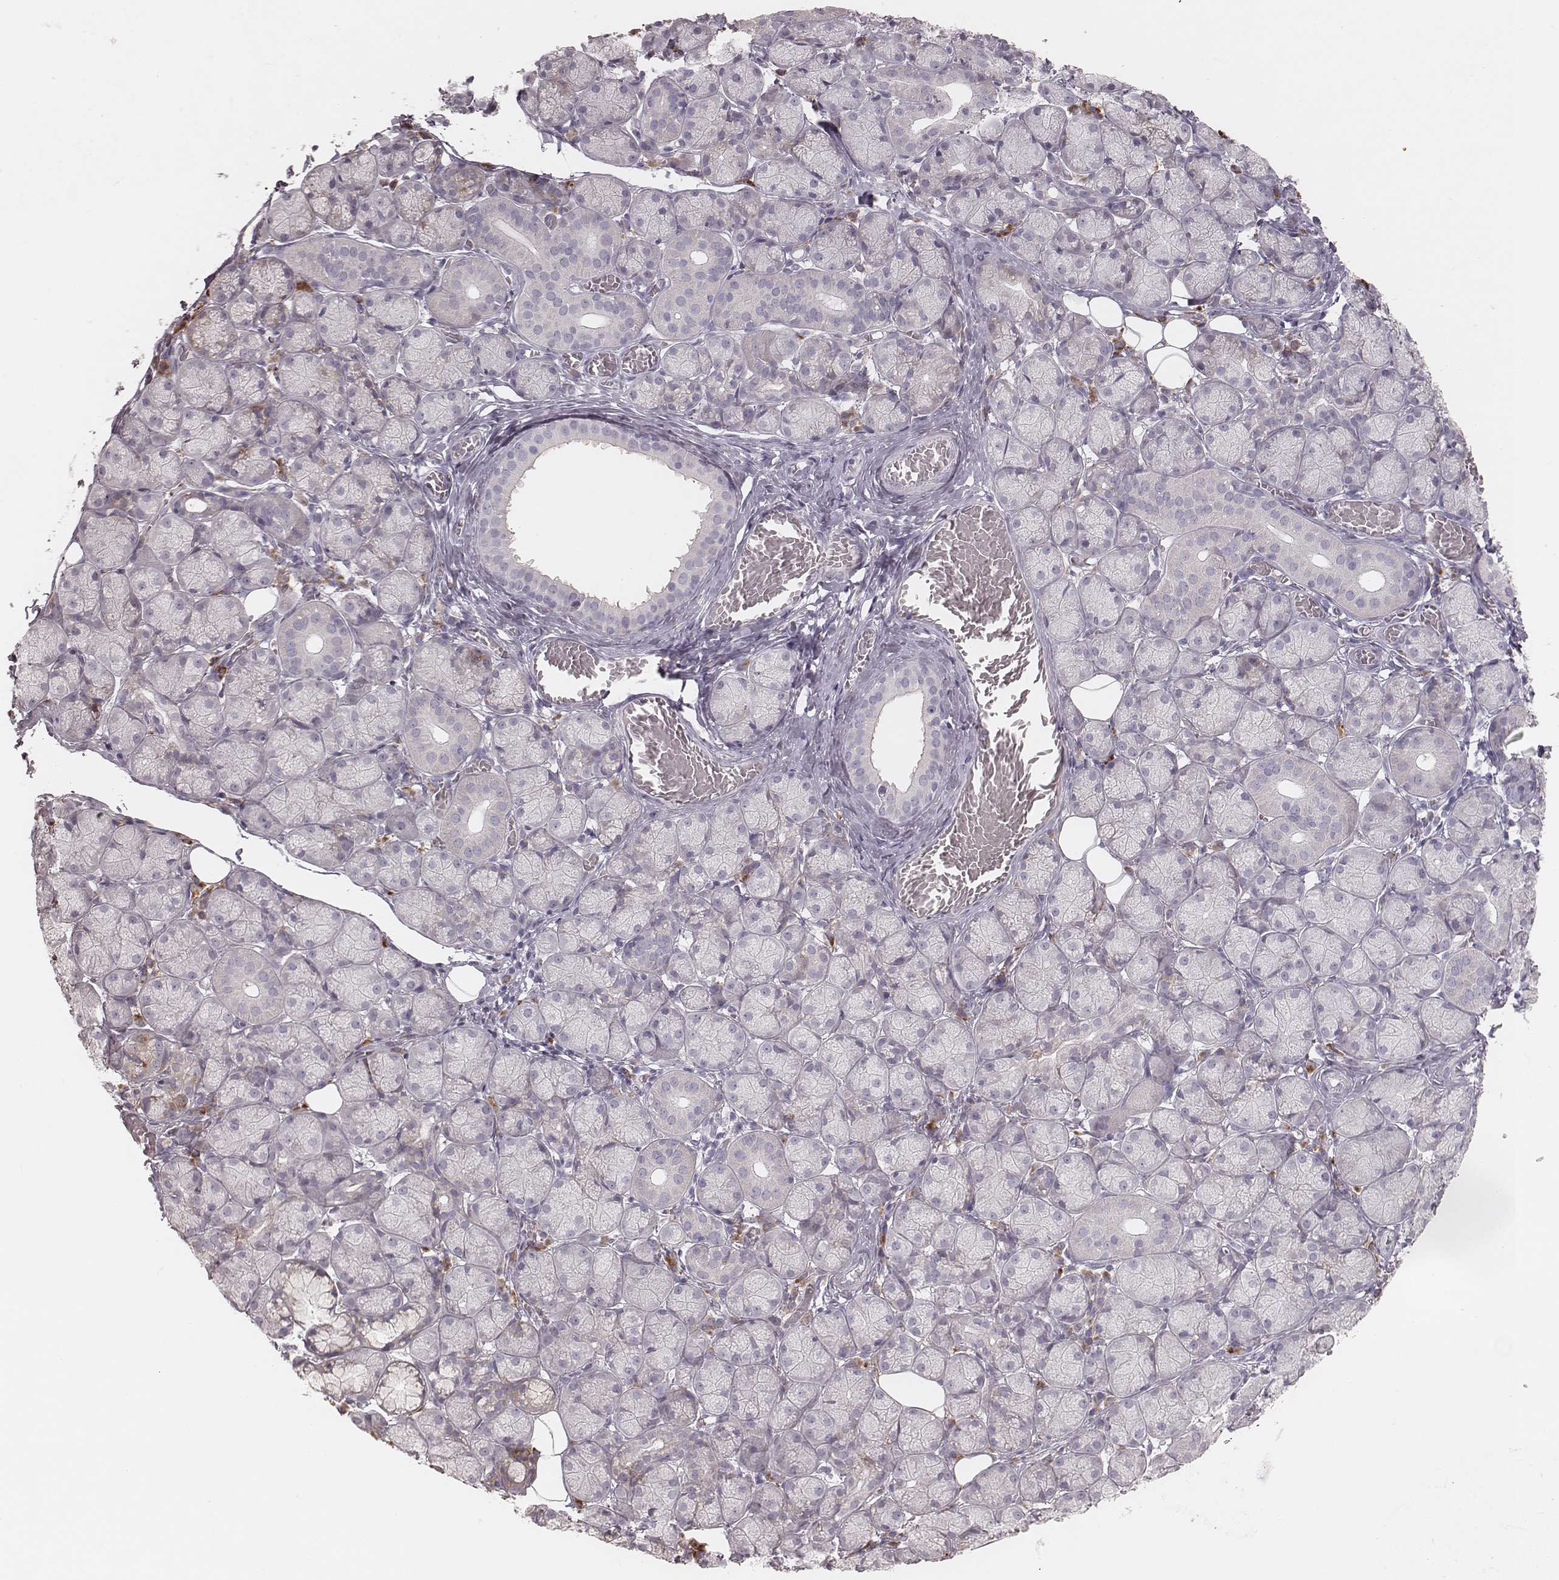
{"staining": {"intensity": "negative", "quantity": "none", "location": "none"}, "tissue": "salivary gland", "cell_type": "Glandular cells", "image_type": "normal", "snomed": [{"axis": "morphology", "description": "Normal tissue, NOS"}, {"axis": "topography", "description": "Salivary gland"}, {"axis": "topography", "description": "Peripheral nerve tissue"}], "caption": "Immunohistochemistry (IHC) image of normal salivary gland: human salivary gland stained with DAB (3,3'-diaminobenzidine) displays no significant protein positivity in glandular cells. Brightfield microscopy of immunohistochemistry (IHC) stained with DAB (3,3'-diaminobenzidine) (brown) and hematoxylin (blue), captured at high magnification.", "gene": "KIF5C", "patient": {"sex": "female", "age": 24}}